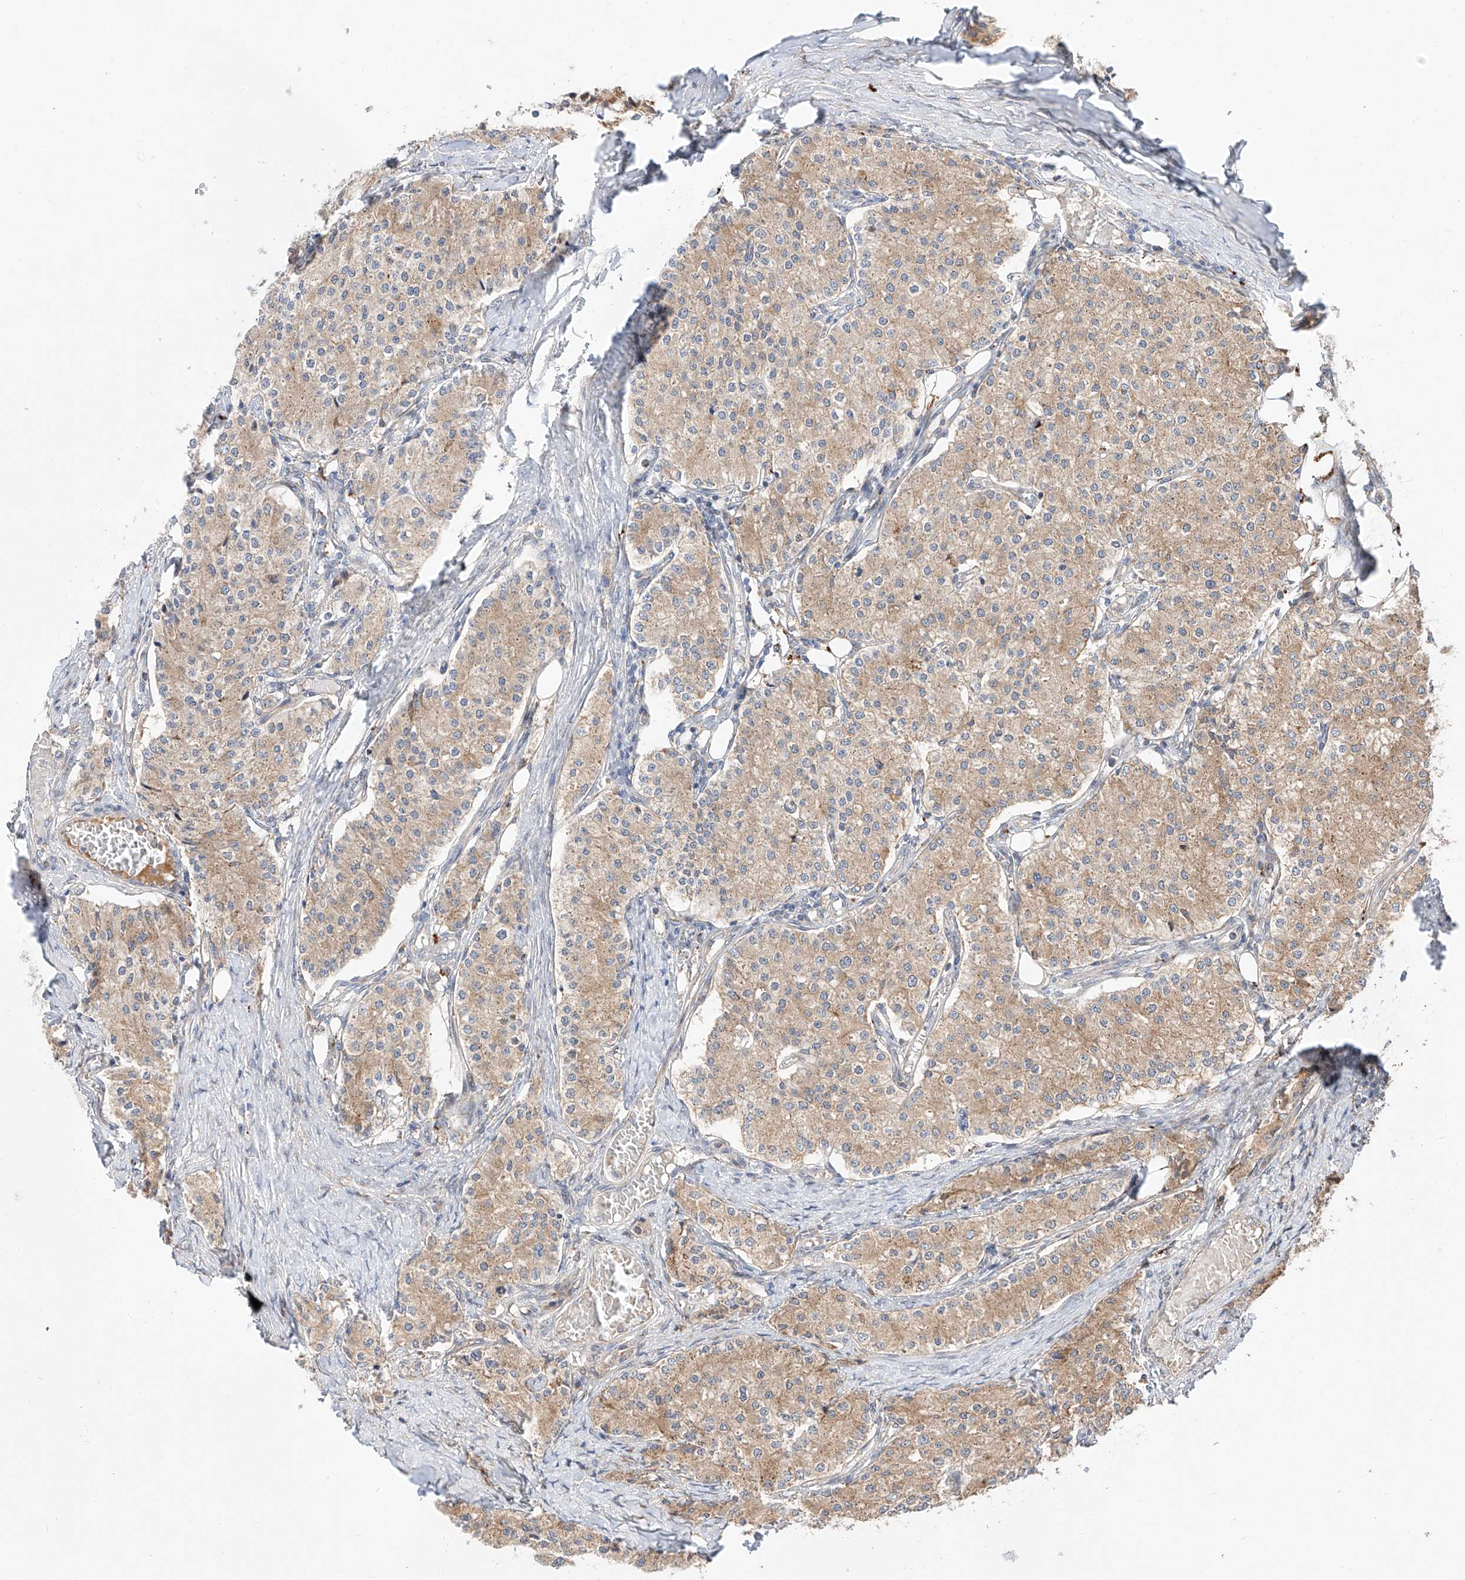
{"staining": {"intensity": "weak", "quantity": ">75%", "location": "cytoplasmic/membranous"}, "tissue": "carcinoid", "cell_type": "Tumor cells", "image_type": "cancer", "snomed": [{"axis": "morphology", "description": "Carcinoid, malignant, NOS"}, {"axis": "topography", "description": "Colon"}], "caption": "Immunohistochemistry of human carcinoid exhibits low levels of weak cytoplasmic/membranous expression in about >75% of tumor cells.", "gene": "DIRAS3", "patient": {"sex": "female", "age": 52}}